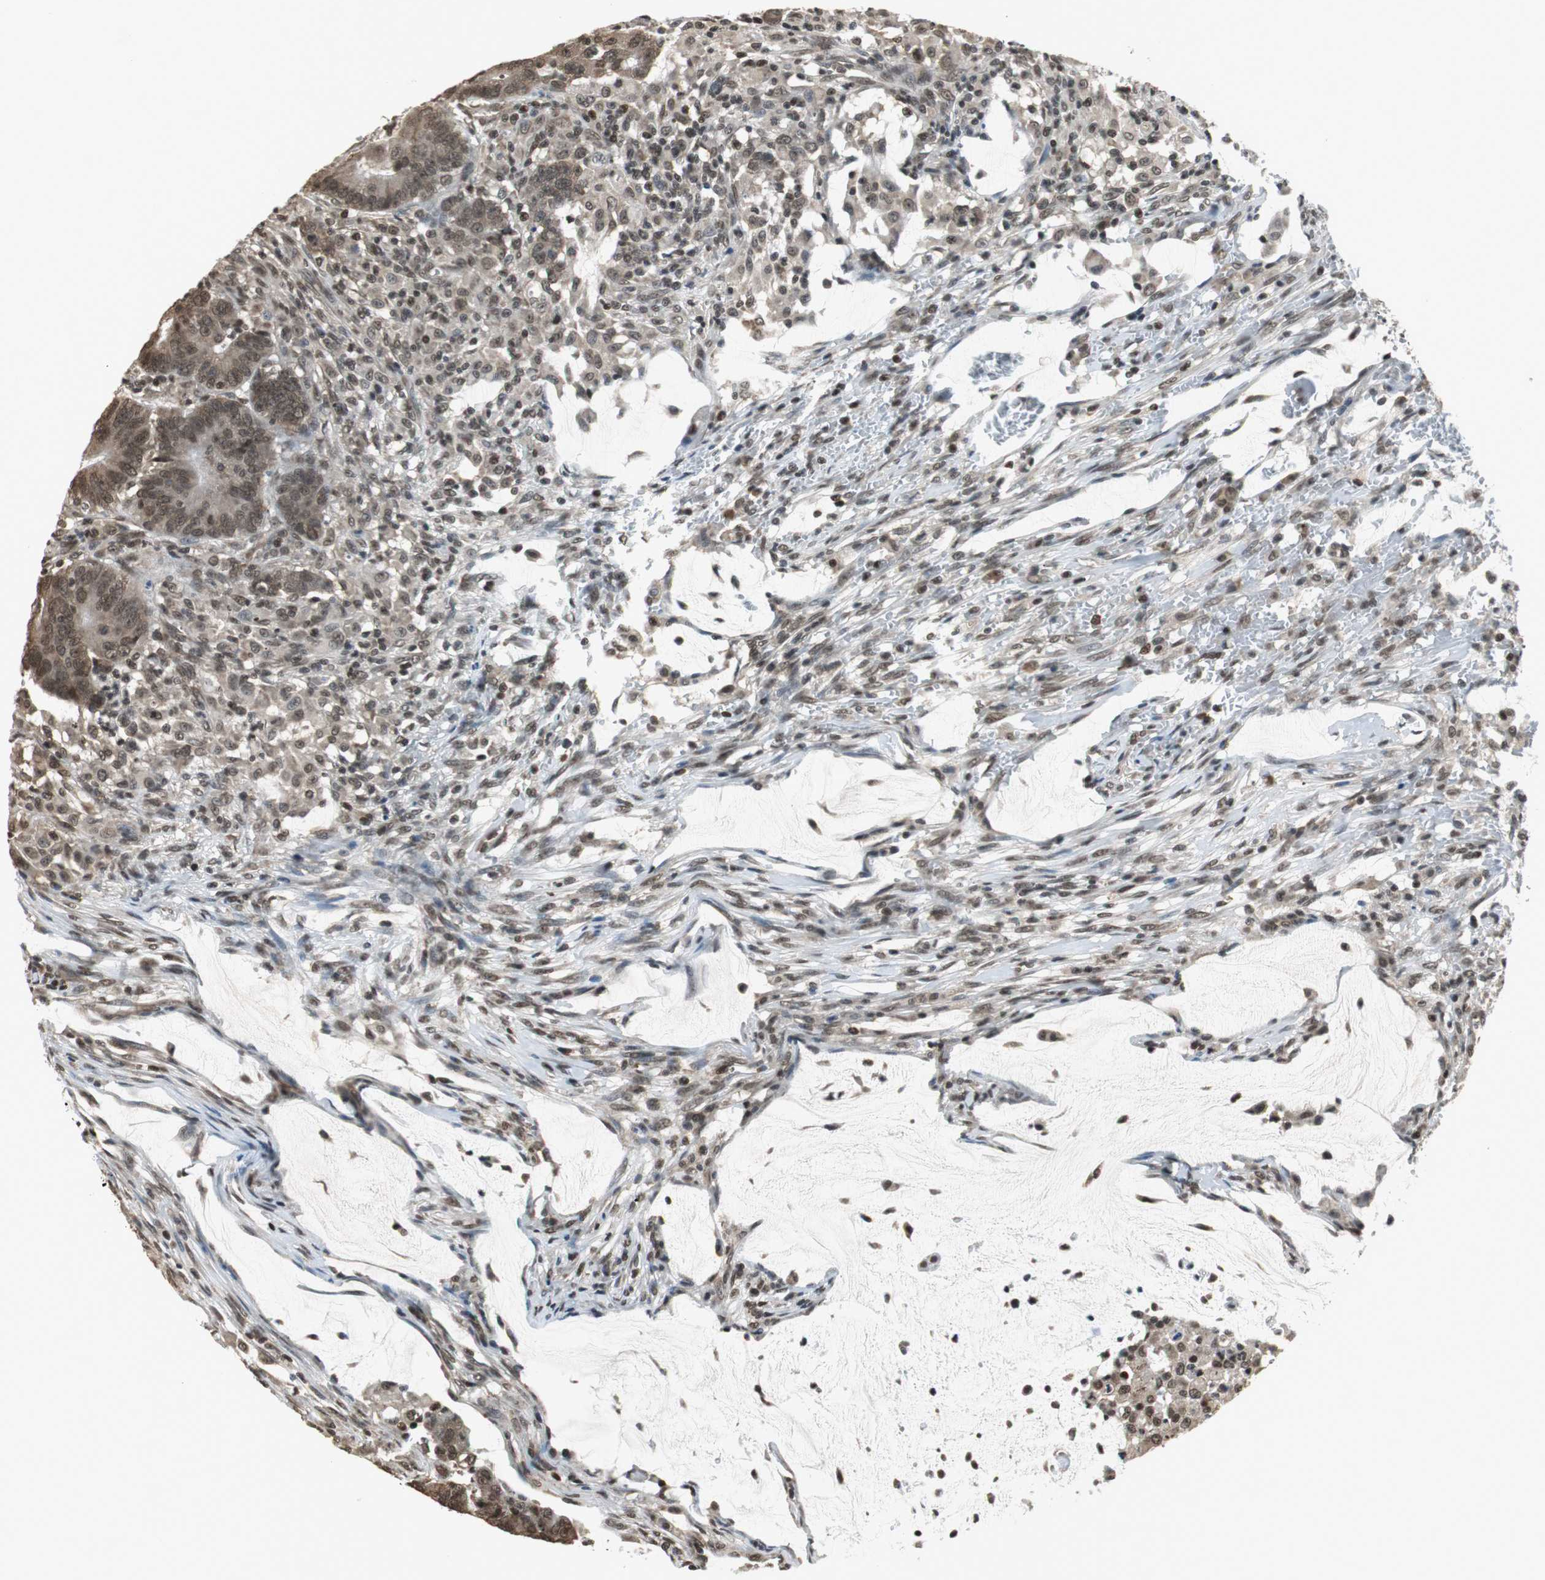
{"staining": {"intensity": "moderate", "quantity": ">75%", "location": "cytoplasmic/membranous,nuclear"}, "tissue": "colorectal cancer", "cell_type": "Tumor cells", "image_type": "cancer", "snomed": [{"axis": "morphology", "description": "Adenocarcinoma, NOS"}, {"axis": "topography", "description": "Colon"}], "caption": "Immunohistochemical staining of colorectal cancer reveals medium levels of moderate cytoplasmic/membranous and nuclear protein positivity in approximately >75% of tumor cells.", "gene": "REST", "patient": {"sex": "male", "age": 45}}